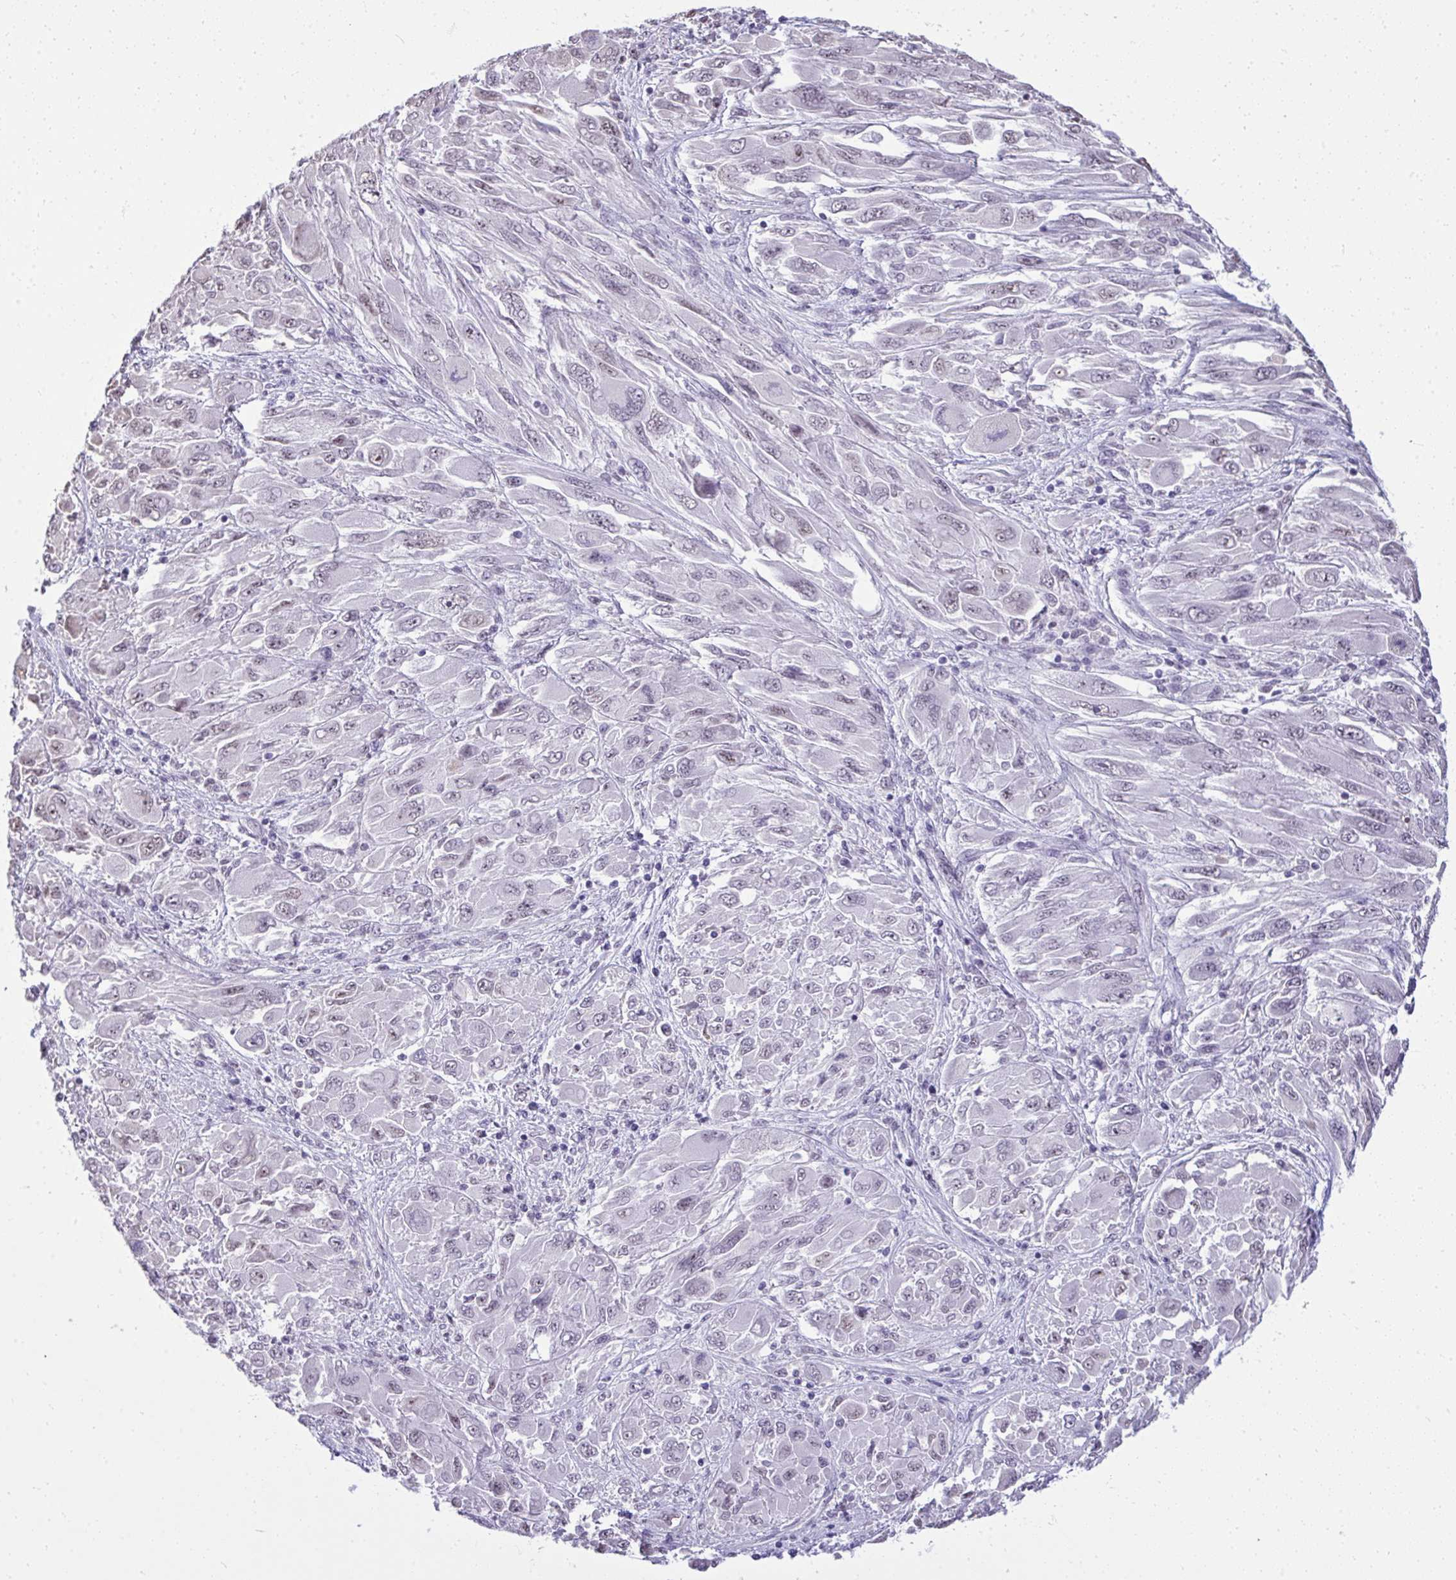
{"staining": {"intensity": "negative", "quantity": "none", "location": "none"}, "tissue": "melanoma", "cell_type": "Tumor cells", "image_type": "cancer", "snomed": [{"axis": "morphology", "description": "Malignant melanoma, NOS"}, {"axis": "topography", "description": "Skin"}], "caption": "High magnification brightfield microscopy of malignant melanoma stained with DAB (3,3'-diaminobenzidine) (brown) and counterstained with hematoxylin (blue): tumor cells show no significant positivity.", "gene": "NPPA", "patient": {"sex": "female", "age": 91}}